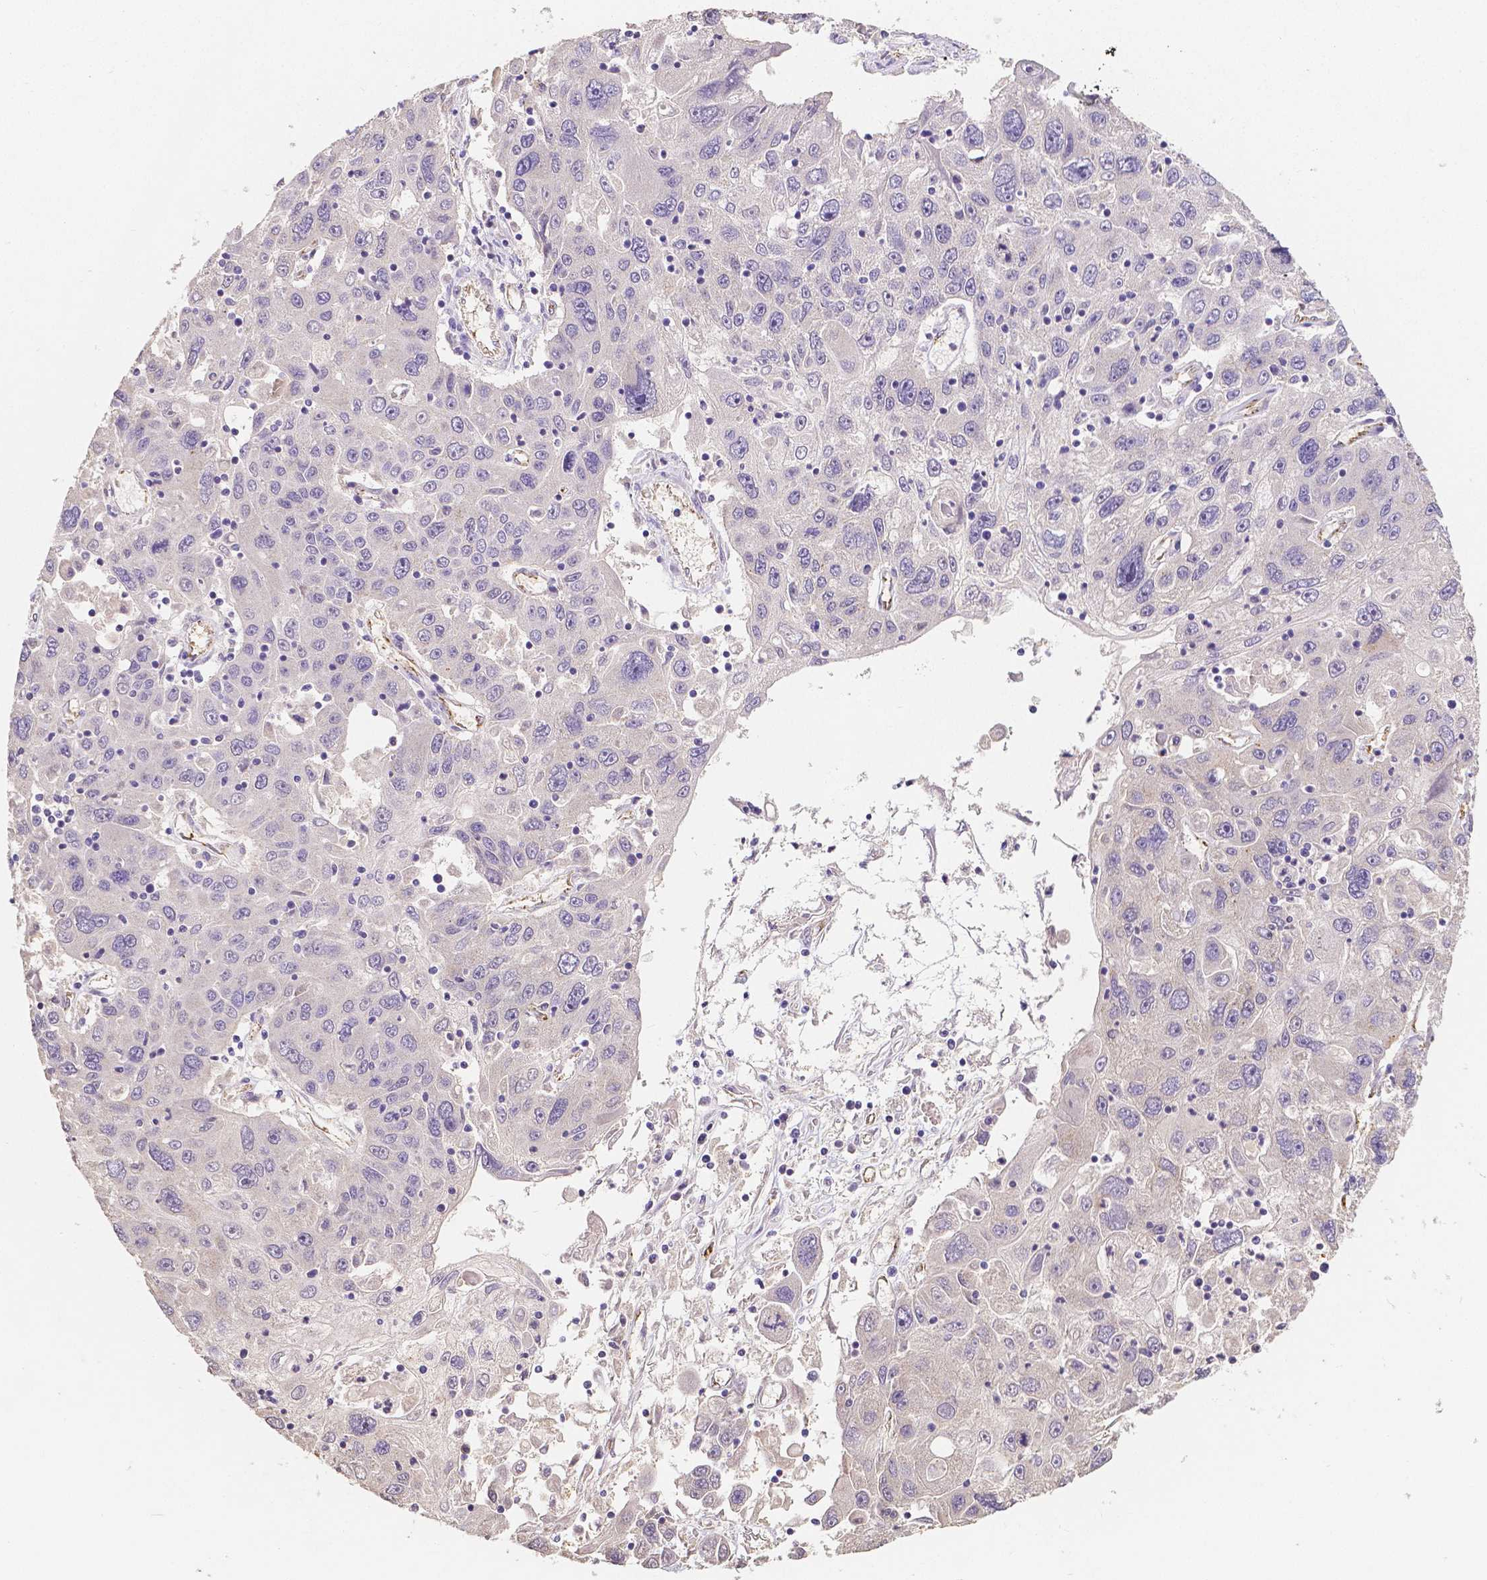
{"staining": {"intensity": "negative", "quantity": "none", "location": "none"}, "tissue": "stomach cancer", "cell_type": "Tumor cells", "image_type": "cancer", "snomed": [{"axis": "morphology", "description": "Adenocarcinoma, NOS"}, {"axis": "topography", "description": "Stomach"}], "caption": "IHC histopathology image of neoplastic tissue: human stomach cancer (adenocarcinoma) stained with DAB shows no significant protein expression in tumor cells.", "gene": "ELAVL2", "patient": {"sex": "male", "age": 56}}